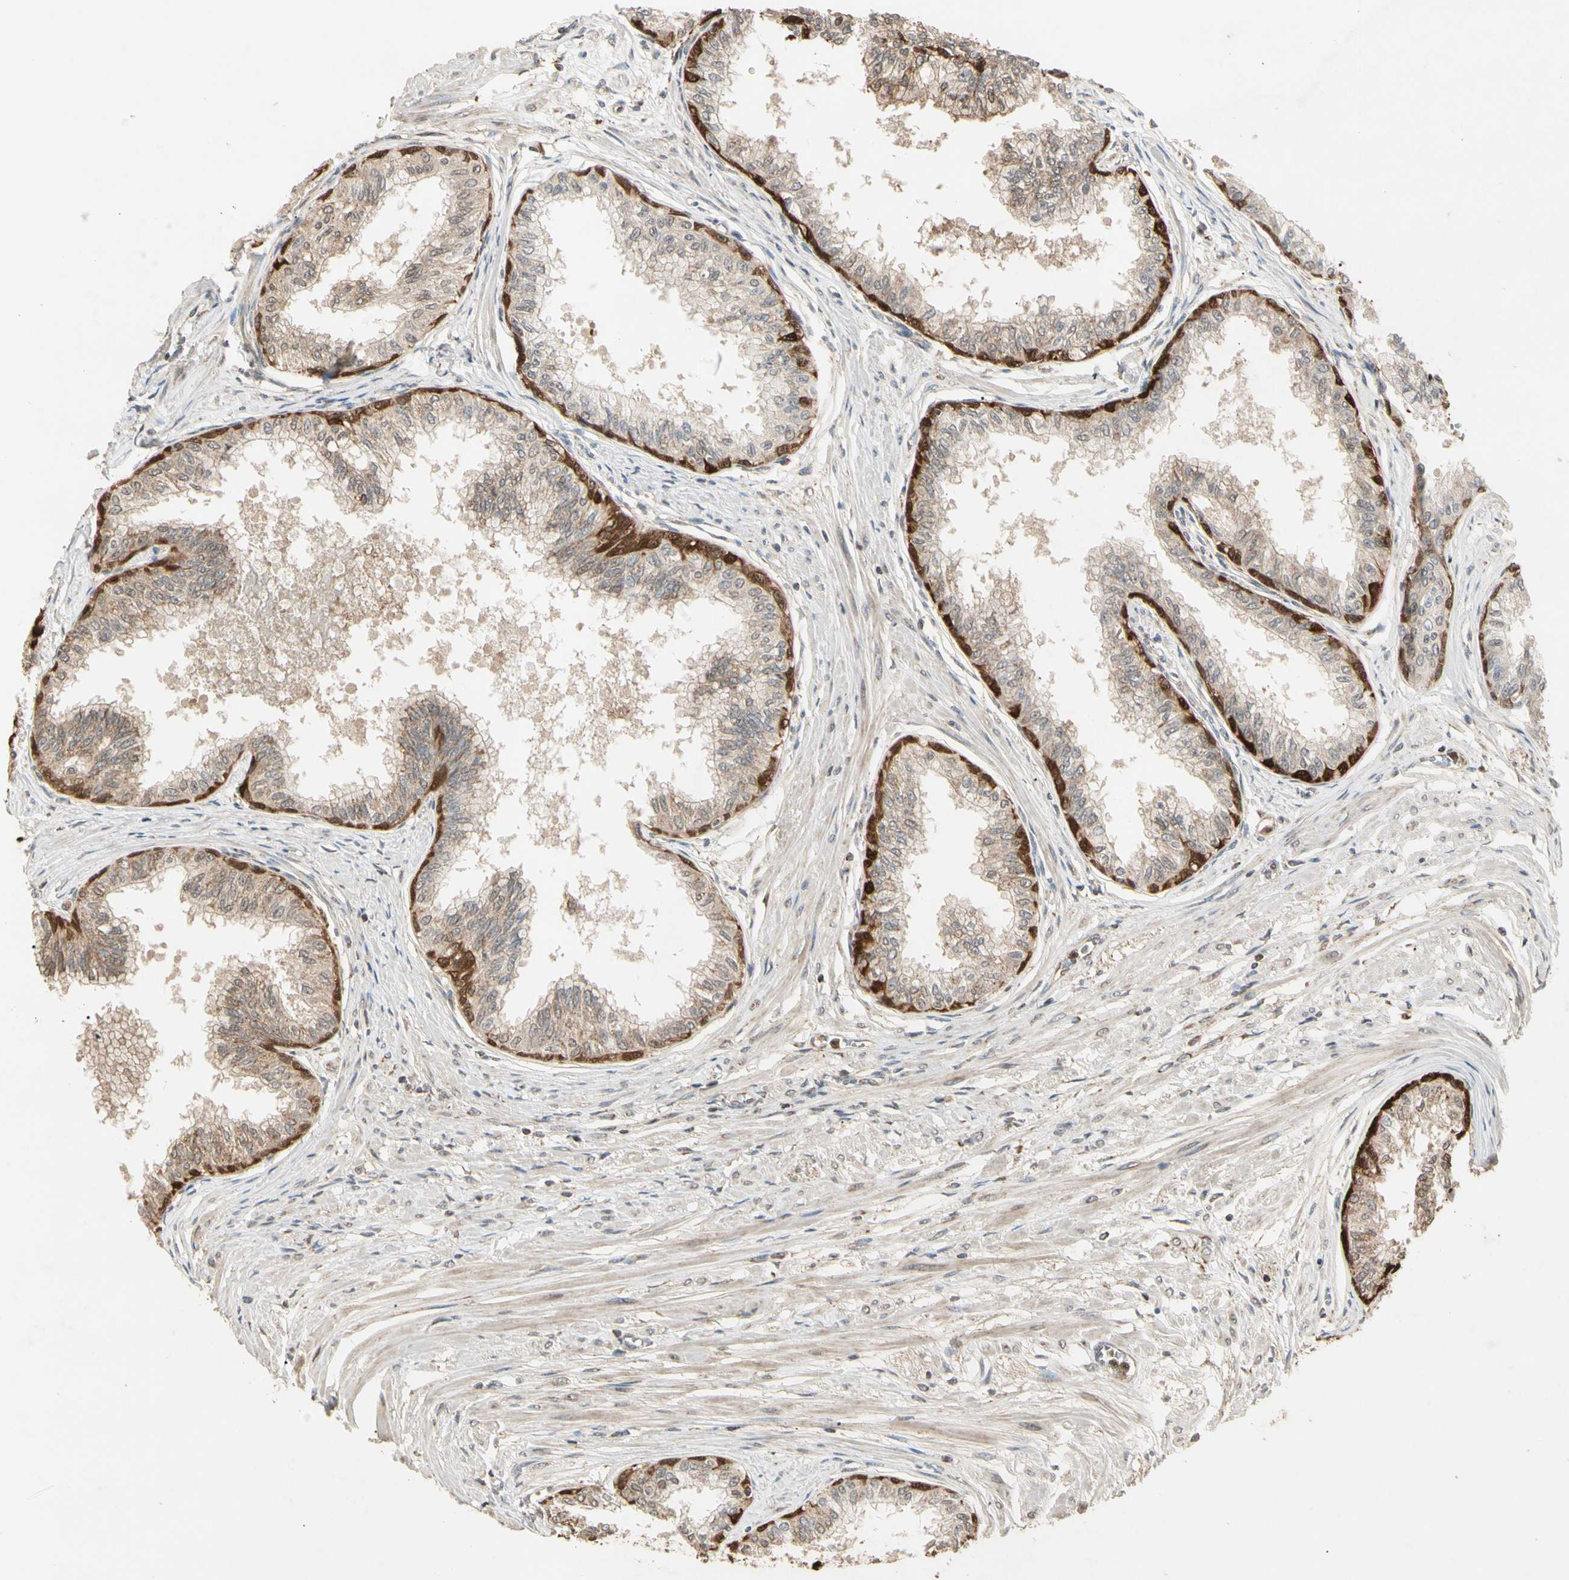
{"staining": {"intensity": "strong", "quantity": ">75%", "location": "cytoplasmic/membranous,nuclear"}, "tissue": "prostate", "cell_type": "Glandular cells", "image_type": "normal", "snomed": [{"axis": "morphology", "description": "Normal tissue, NOS"}, {"axis": "topography", "description": "Prostate"}, {"axis": "topography", "description": "Seminal veicle"}], "caption": "There is high levels of strong cytoplasmic/membranous,nuclear expression in glandular cells of unremarkable prostate, as demonstrated by immunohistochemical staining (brown color).", "gene": "PRDX5", "patient": {"sex": "male", "age": 60}}